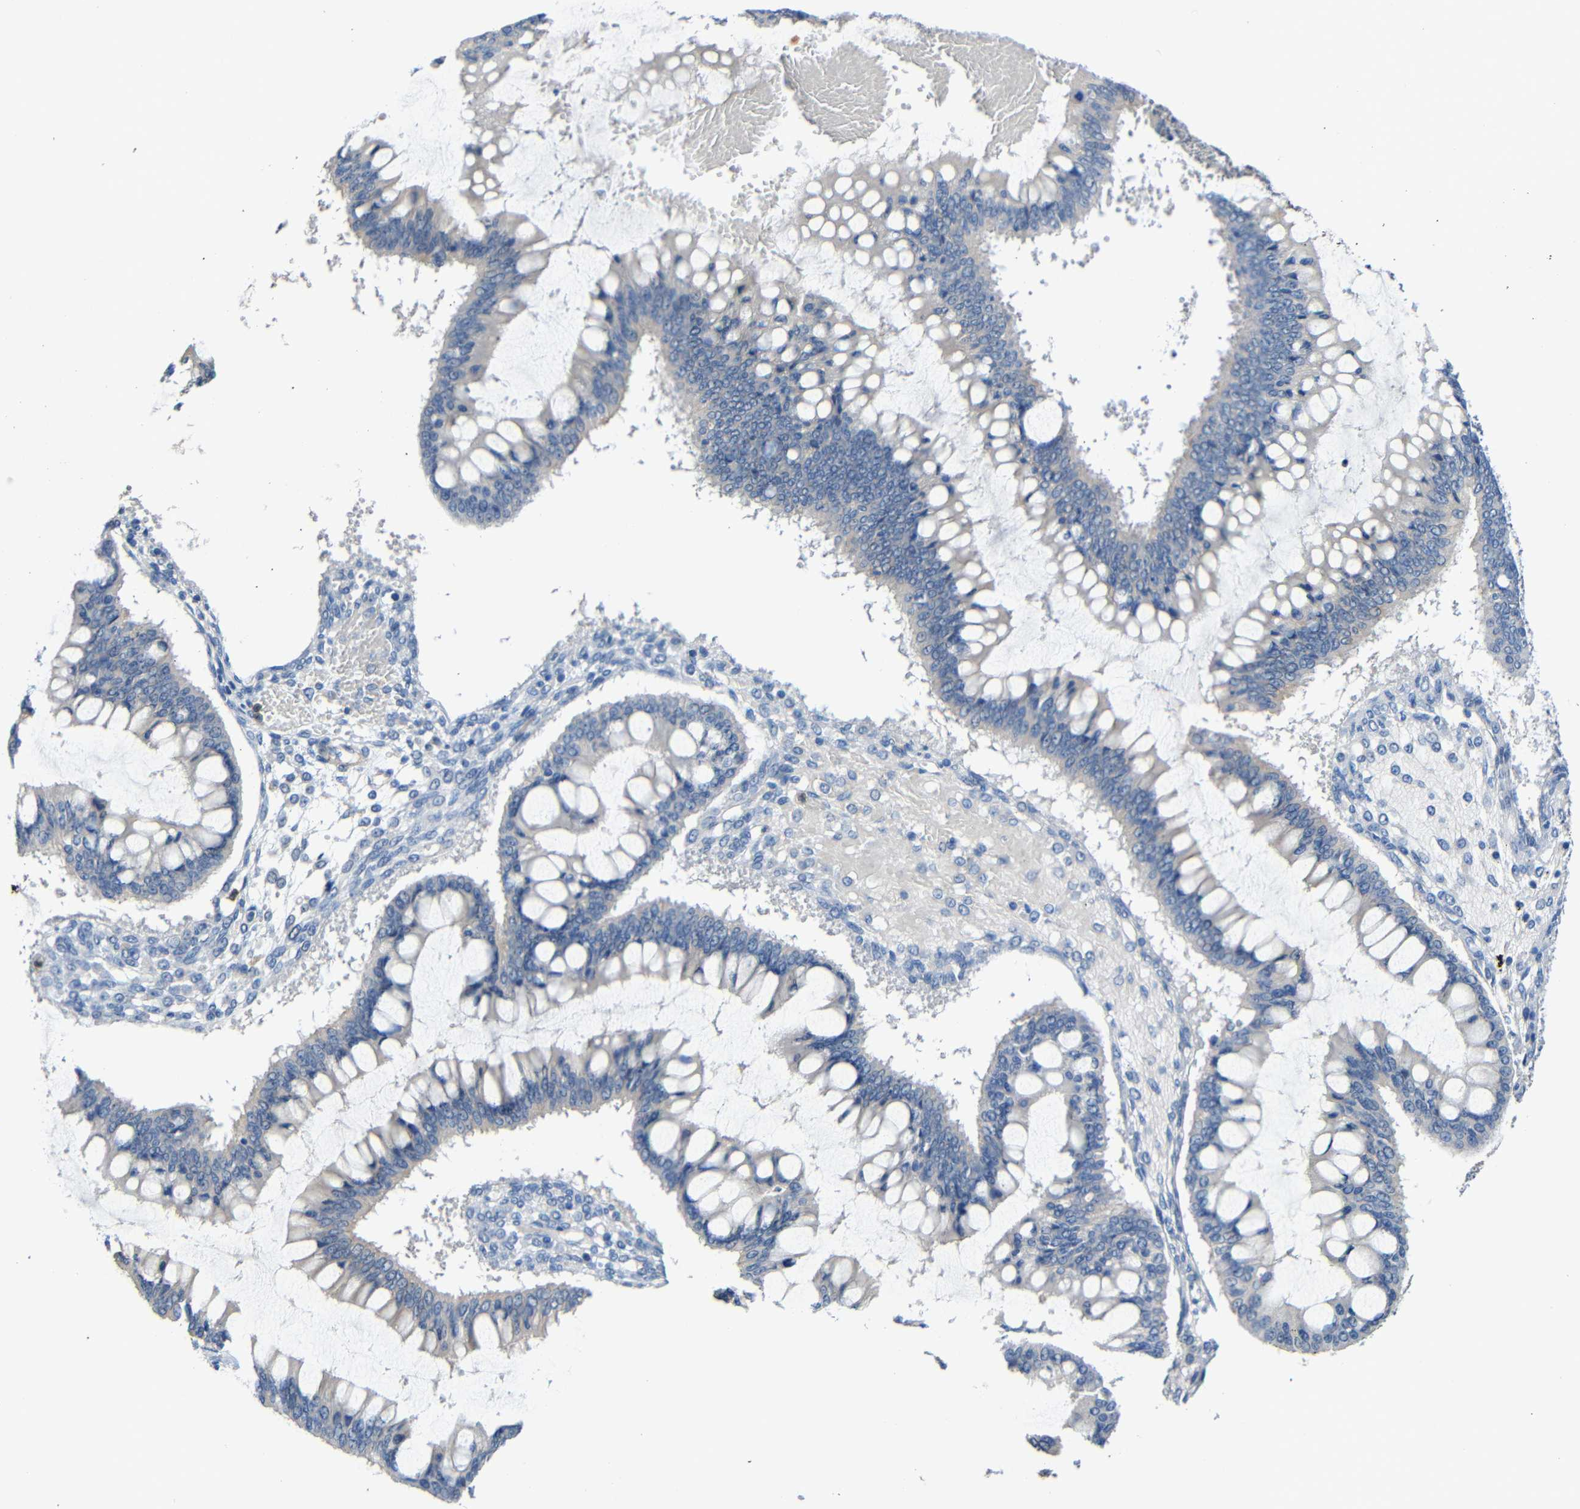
{"staining": {"intensity": "moderate", "quantity": "<25%", "location": "cytoplasmic/membranous"}, "tissue": "ovarian cancer", "cell_type": "Tumor cells", "image_type": "cancer", "snomed": [{"axis": "morphology", "description": "Cystadenocarcinoma, mucinous, NOS"}, {"axis": "topography", "description": "Ovary"}], "caption": "Immunohistochemistry (IHC) (DAB (3,3'-diaminobenzidine)) staining of ovarian mucinous cystadenocarcinoma demonstrates moderate cytoplasmic/membranous protein positivity in approximately <25% of tumor cells.", "gene": "STBD1", "patient": {"sex": "female", "age": 73}}